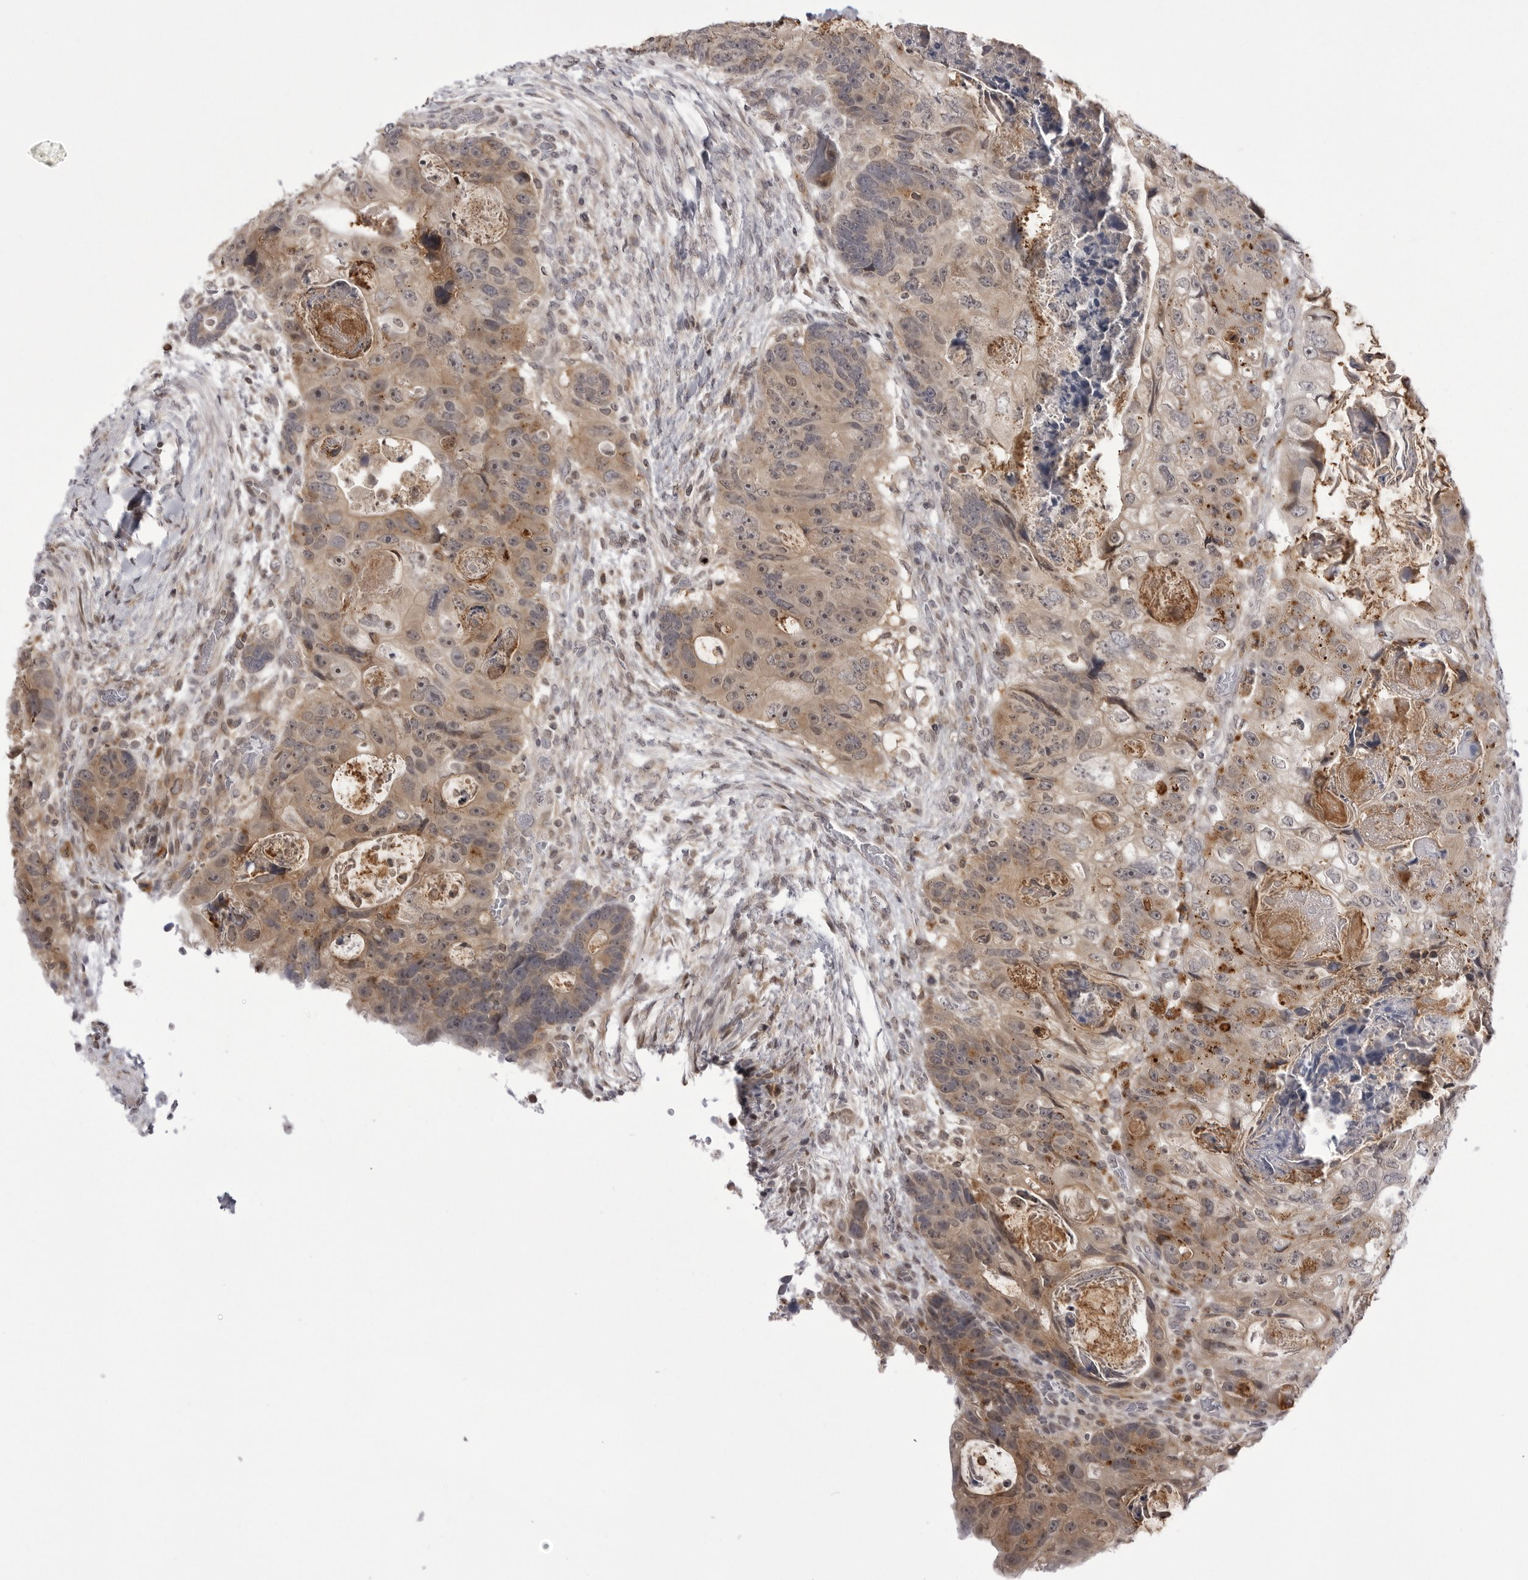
{"staining": {"intensity": "weak", "quantity": ">75%", "location": "cytoplasmic/membranous"}, "tissue": "colorectal cancer", "cell_type": "Tumor cells", "image_type": "cancer", "snomed": [{"axis": "morphology", "description": "Adenocarcinoma, NOS"}, {"axis": "topography", "description": "Rectum"}], "caption": "Immunohistochemical staining of colorectal cancer (adenocarcinoma) reveals low levels of weak cytoplasmic/membranous staining in approximately >75% of tumor cells.", "gene": "PTK2B", "patient": {"sex": "male", "age": 59}}